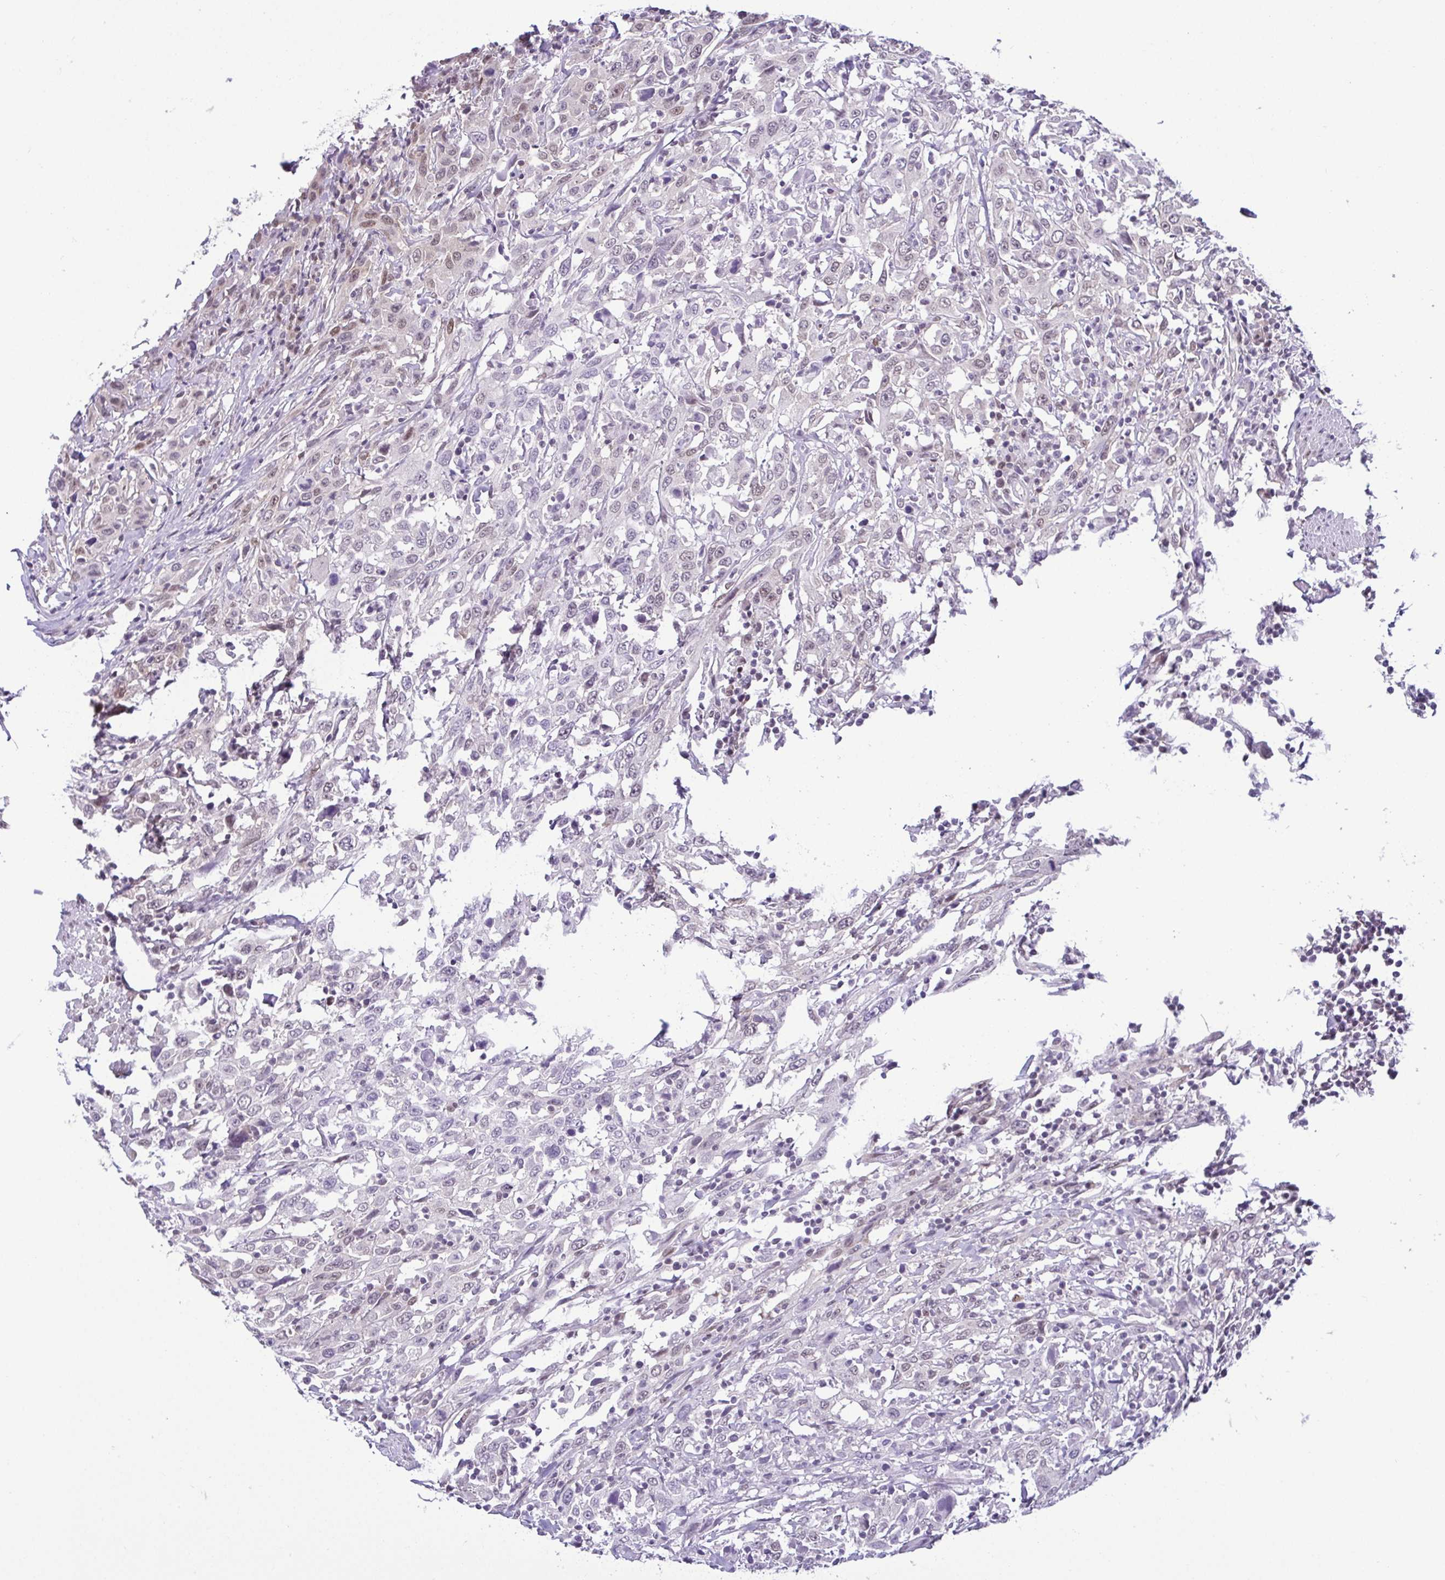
{"staining": {"intensity": "negative", "quantity": "none", "location": "none"}, "tissue": "urothelial cancer", "cell_type": "Tumor cells", "image_type": "cancer", "snomed": [{"axis": "morphology", "description": "Urothelial carcinoma, High grade"}, {"axis": "topography", "description": "Urinary bladder"}], "caption": "A photomicrograph of urothelial cancer stained for a protein displays no brown staining in tumor cells.", "gene": "RBM3", "patient": {"sex": "male", "age": 61}}